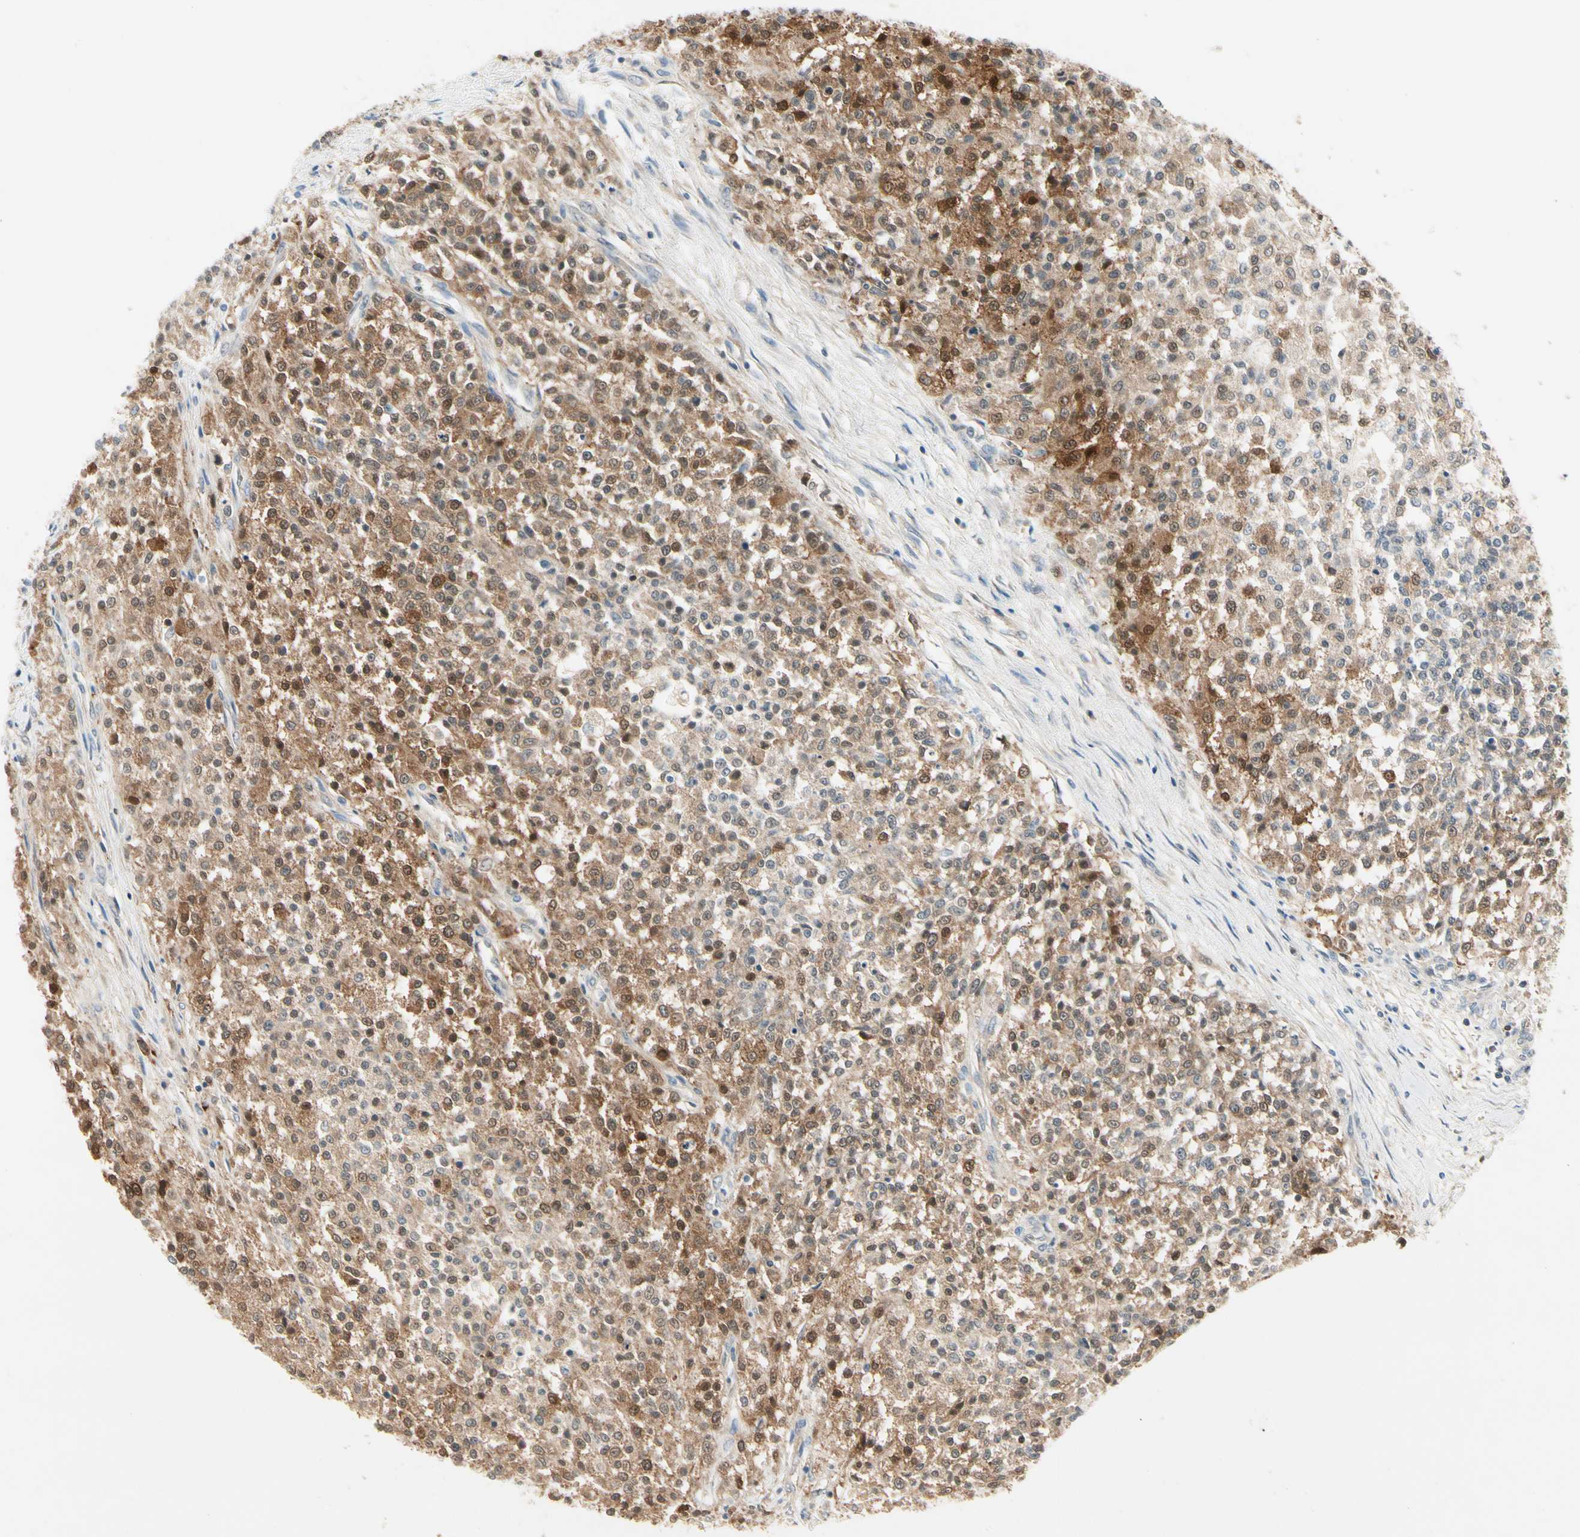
{"staining": {"intensity": "moderate", "quantity": ">75%", "location": "cytoplasmic/membranous,nuclear"}, "tissue": "testis cancer", "cell_type": "Tumor cells", "image_type": "cancer", "snomed": [{"axis": "morphology", "description": "Seminoma, NOS"}, {"axis": "topography", "description": "Testis"}], "caption": "Protein staining shows moderate cytoplasmic/membranous and nuclear positivity in approximately >75% of tumor cells in seminoma (testis).", "gene": "WIPI1", "patient": {"sex": "male", "age": 59}}